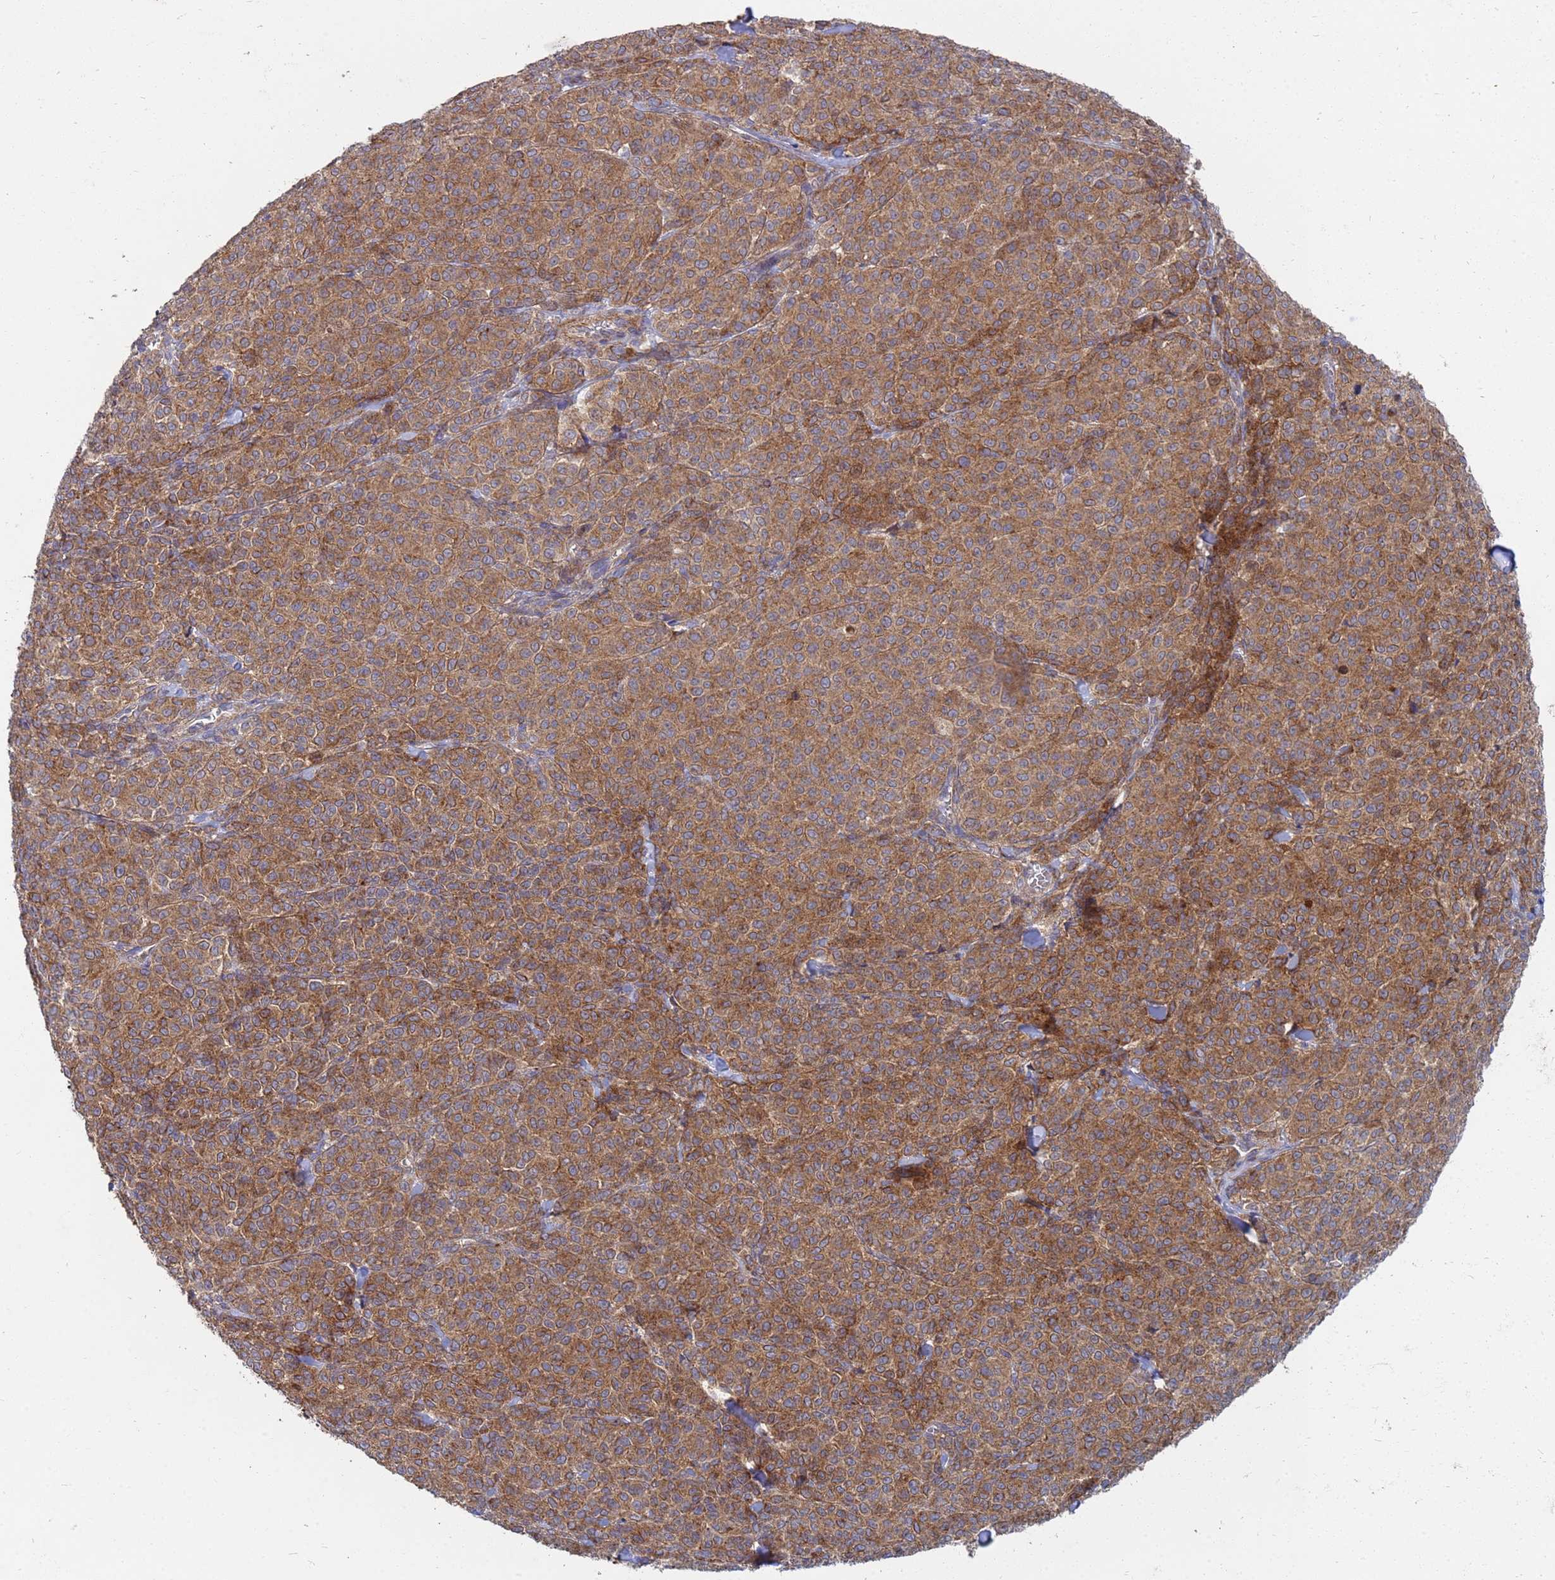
{"staining": {"intensity": "moderate", "quantity": ">75%", "location": "cytoplasmic/membranous"}, "tissue": "melanoma", "cell_type": "Tumor cells", "image_type": "cancer", "snomed": [{"axis": "morphology", "description": "Normal tissue, NOS"}, {"axis": "morphology", "description": "Malignant melanoma, NOS"}, {"axis": "topography", "description": "Skin"}], "caption": "A photomicrograph of human melanoma stained for a protein shows moderate cytoplasmic/membranous brown staining in tumor cells.", "gene": "CDC34", "patient": {"sex": "female", "age": 34}}